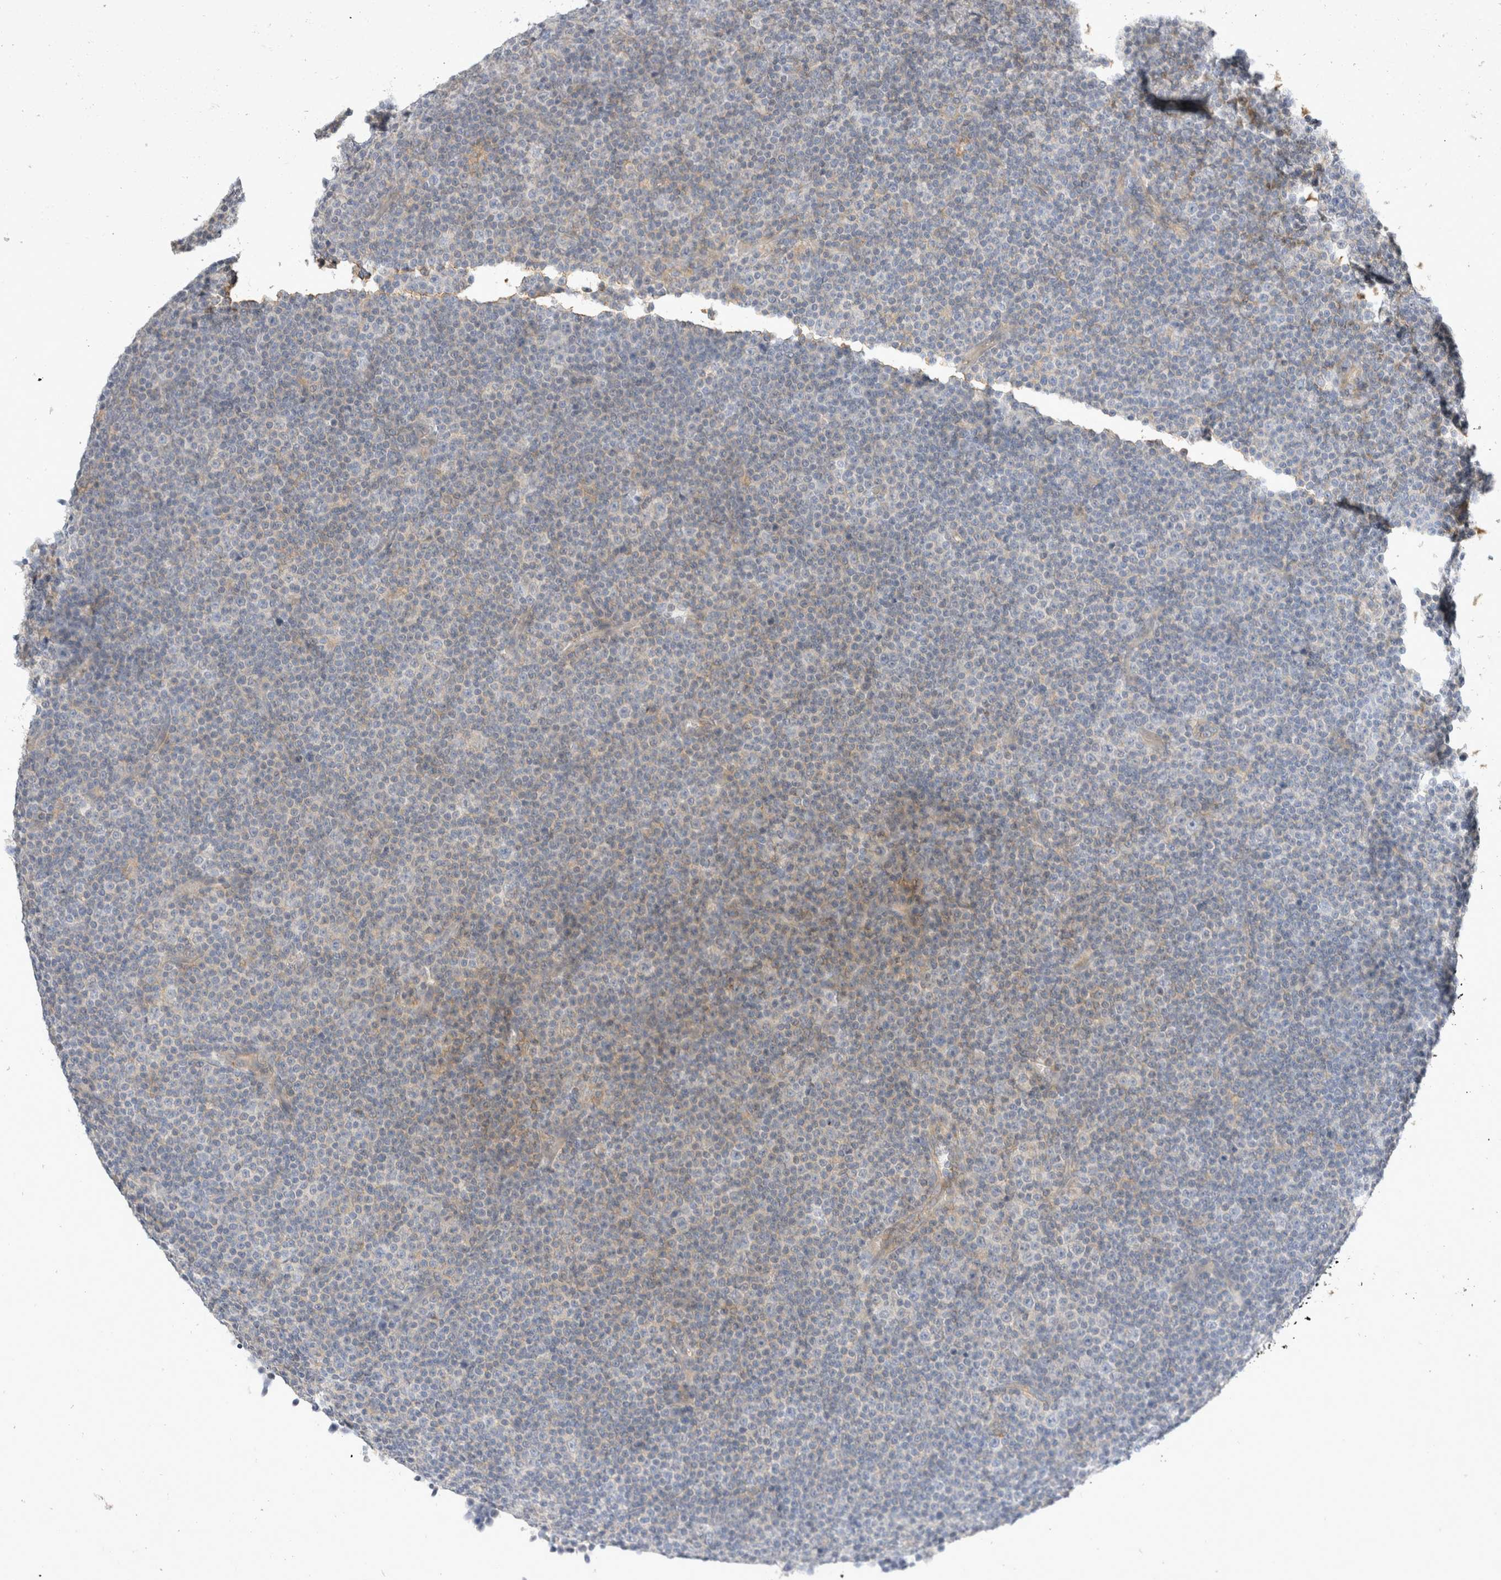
{"staining": {"intensity": "negative", "quantity": "none", "location": "none"}, "tissue": "lymphoma", "cell_type": "Tumor cells", "image_type": "cancer", "snomed": [{"axis": "morphology", "description": "Malignant lymphoma, non-Hodgkin's type, Low grade"}, {"axis": "topography", "description": "Lymph node"}], "caption": "Lymphoma was stained to show a protein in brown. There is no significant positivity in tumor cells.", "gene": "TOM1L2", "patient": {"sex": "female", "age": 67}}